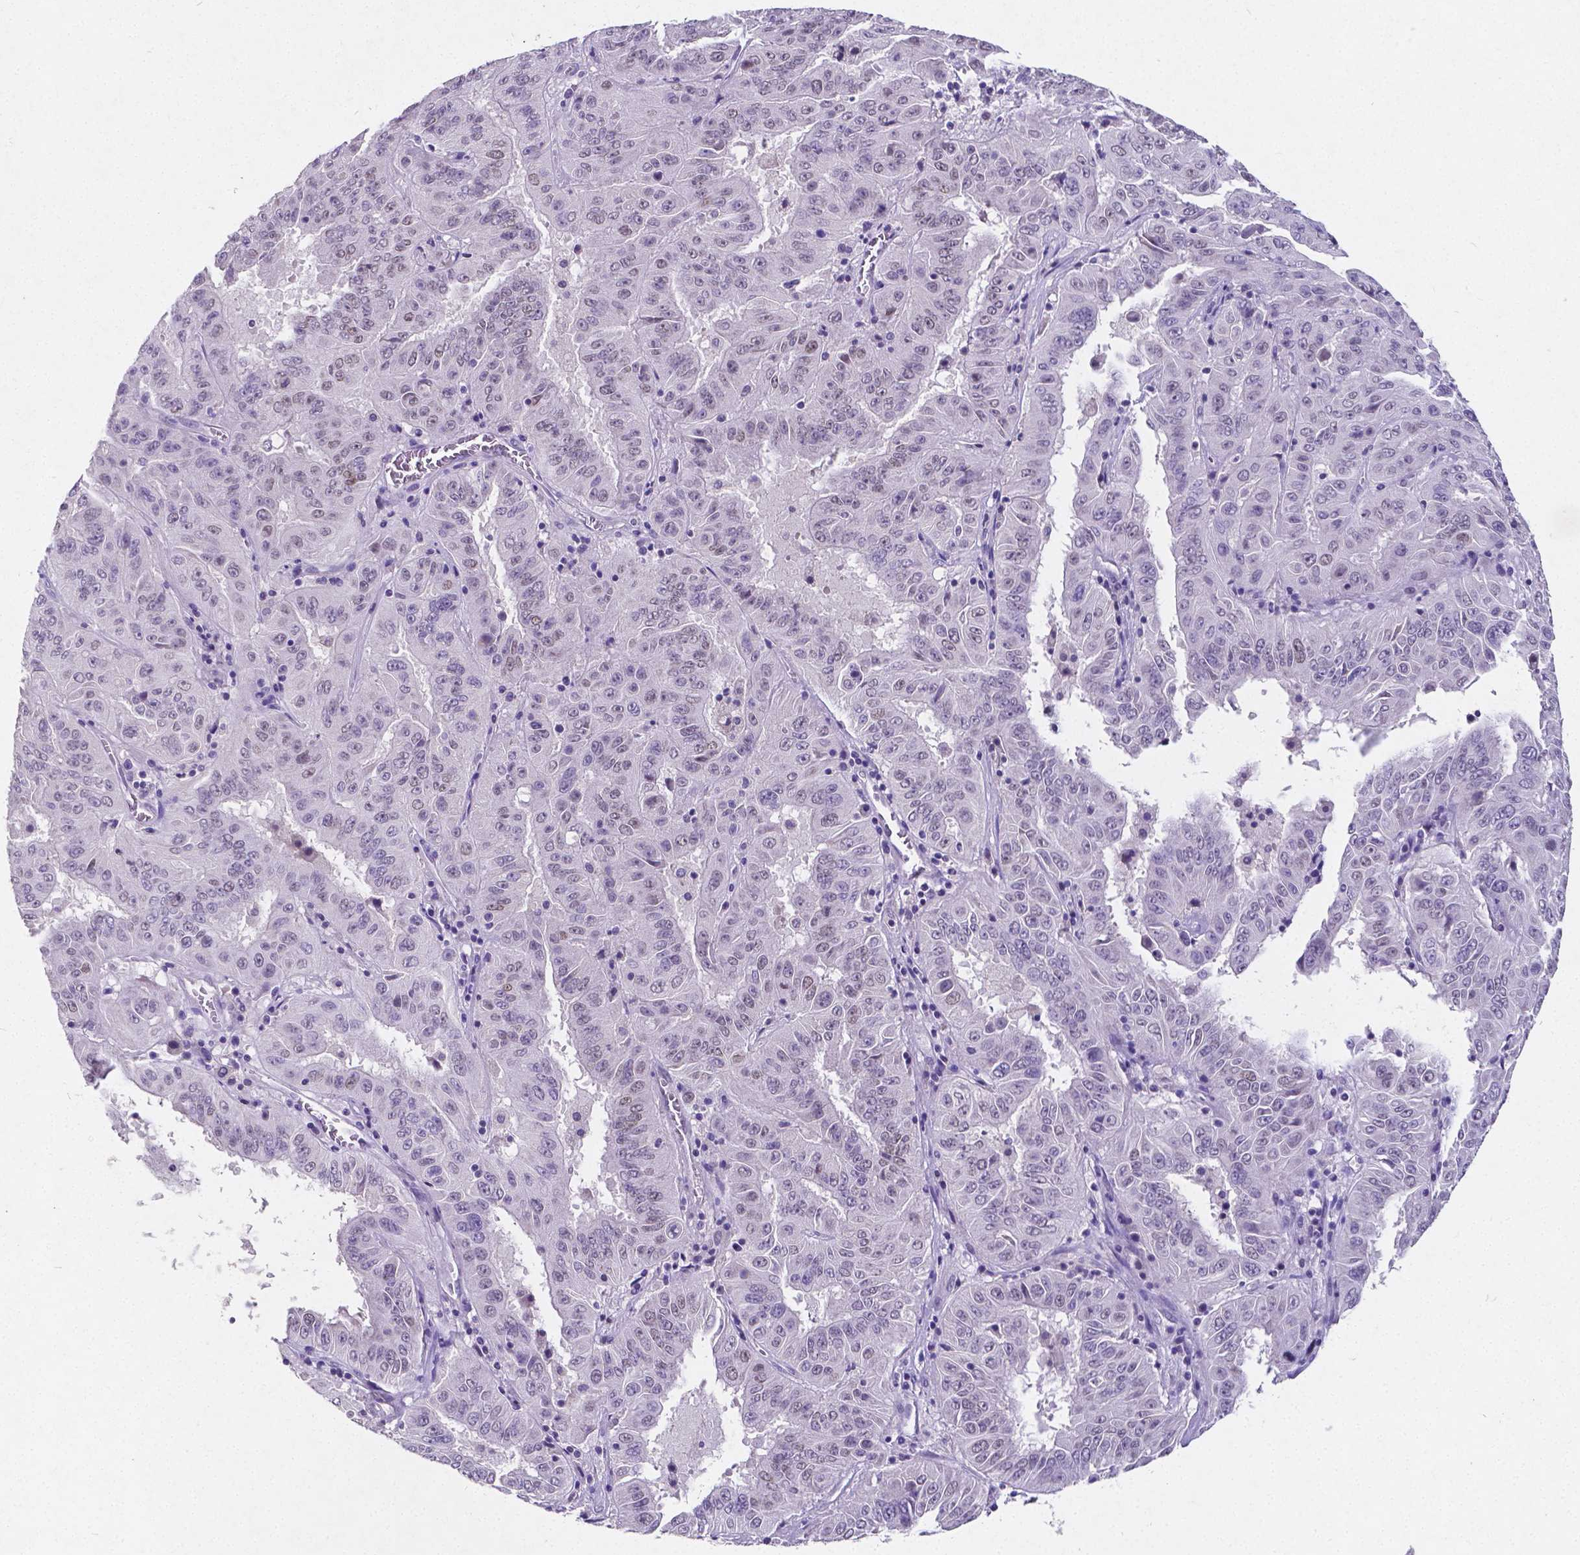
{"staining": {"intensity": "negative", "quantity": "none", "location": "none"}, "tissue": "pancreatic cancer", "cell_type": "Tumor cells", "image_type": "cancer", "snomed": [{"axis": "morphology", "description": "Adenocarcinoma, NOS"}, {"axis": "topography", "description": "Pancreas"}], "caption": "IHC of pancreatic adenocarcinoma demonstrates no staining in tumor cells.", "gene": "SATB2", "patient": {"sex": "male", "age": 63}}